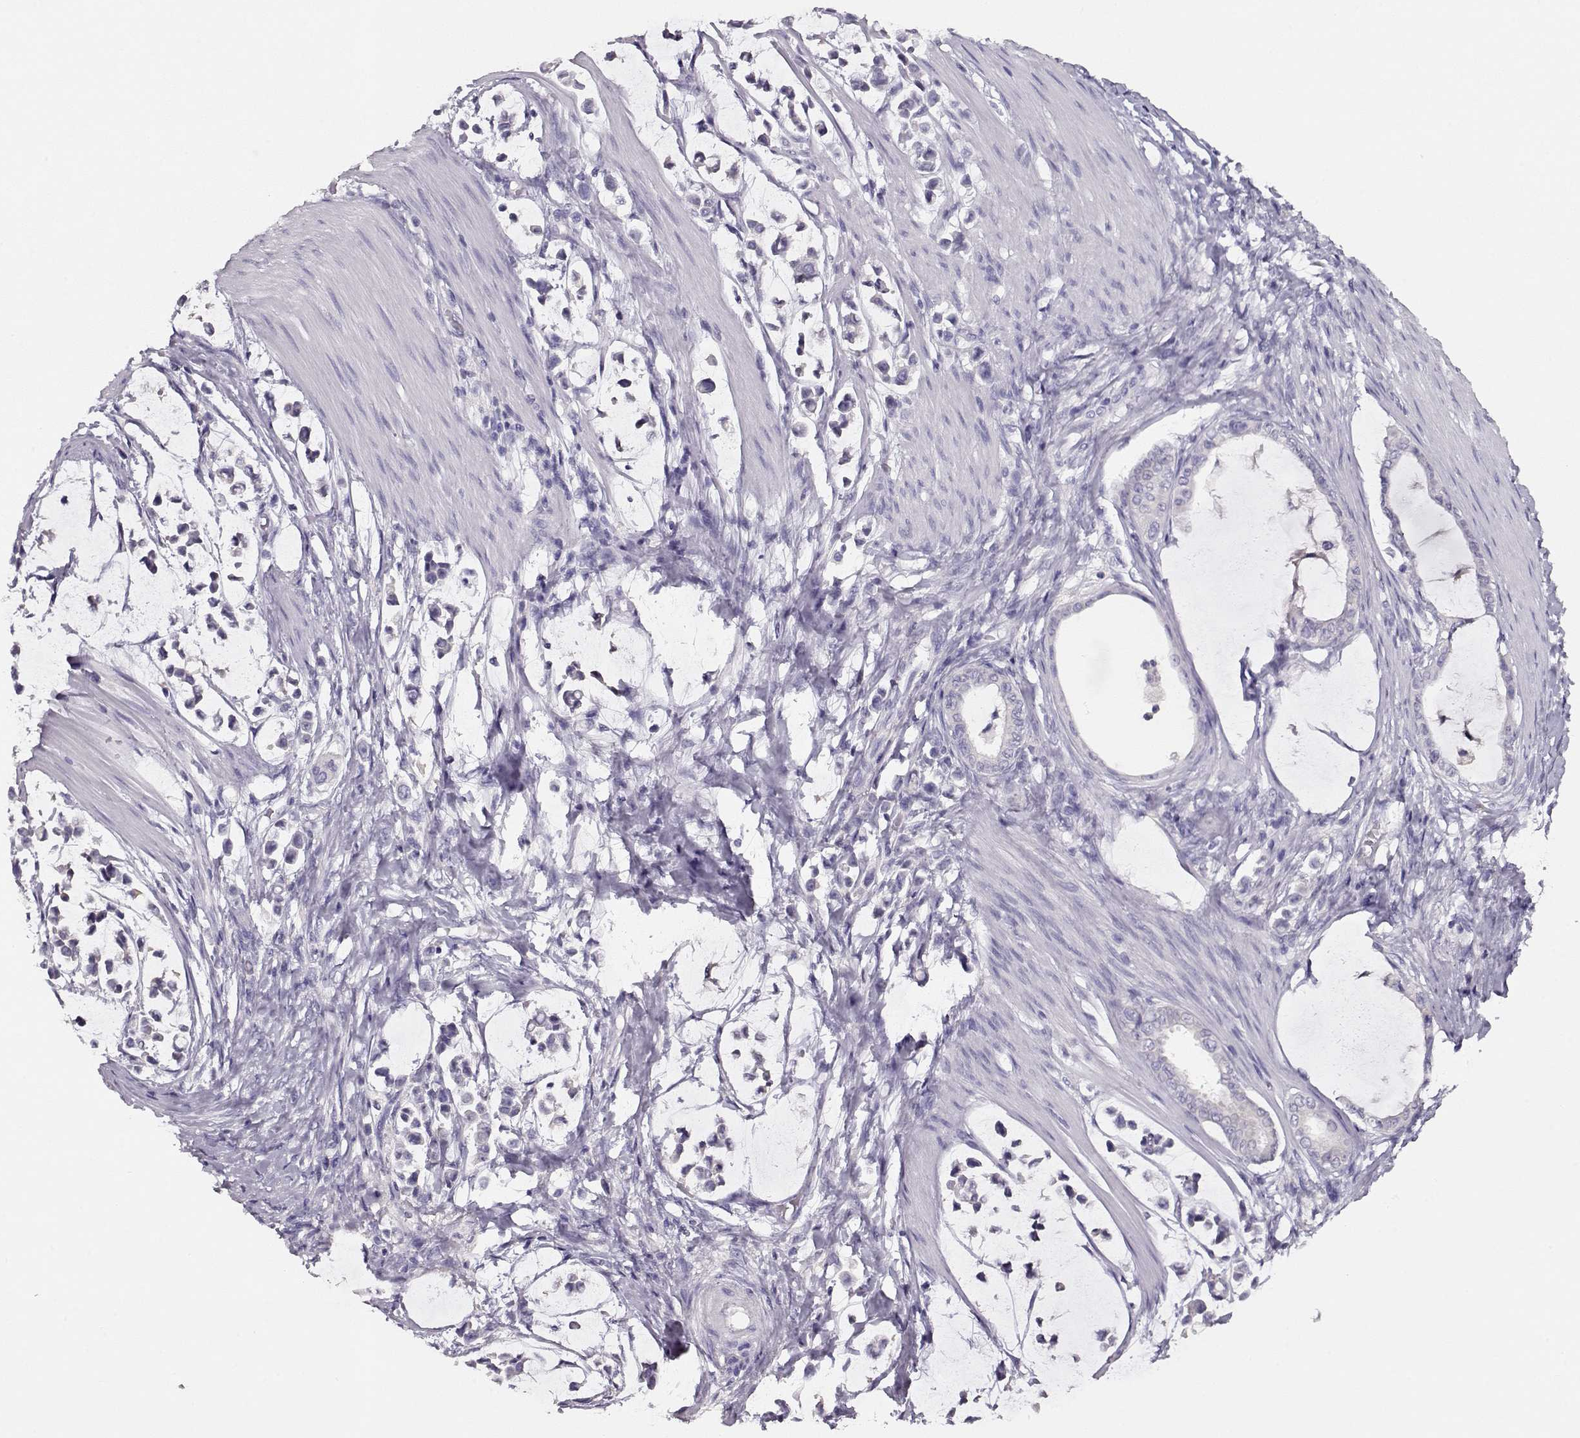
{"staining": {"intensity": "negative", "quantity": "none", "location": "none"}, "tissue": "stomach cancer", "cell_type": "Tumor cells", "image_type": "cancer", "snomed": [{"axis": "morphology", "description": "Adenocarcinoma, NOS"}, {"axis": "topography", "description": "Stomach"}], "caption": "The histopathology image exhibits no staining of tumor cells in stomach adenocarcinoma.", "gene": "NDRG4", "patient": {"sex": "male", "age": 82}}